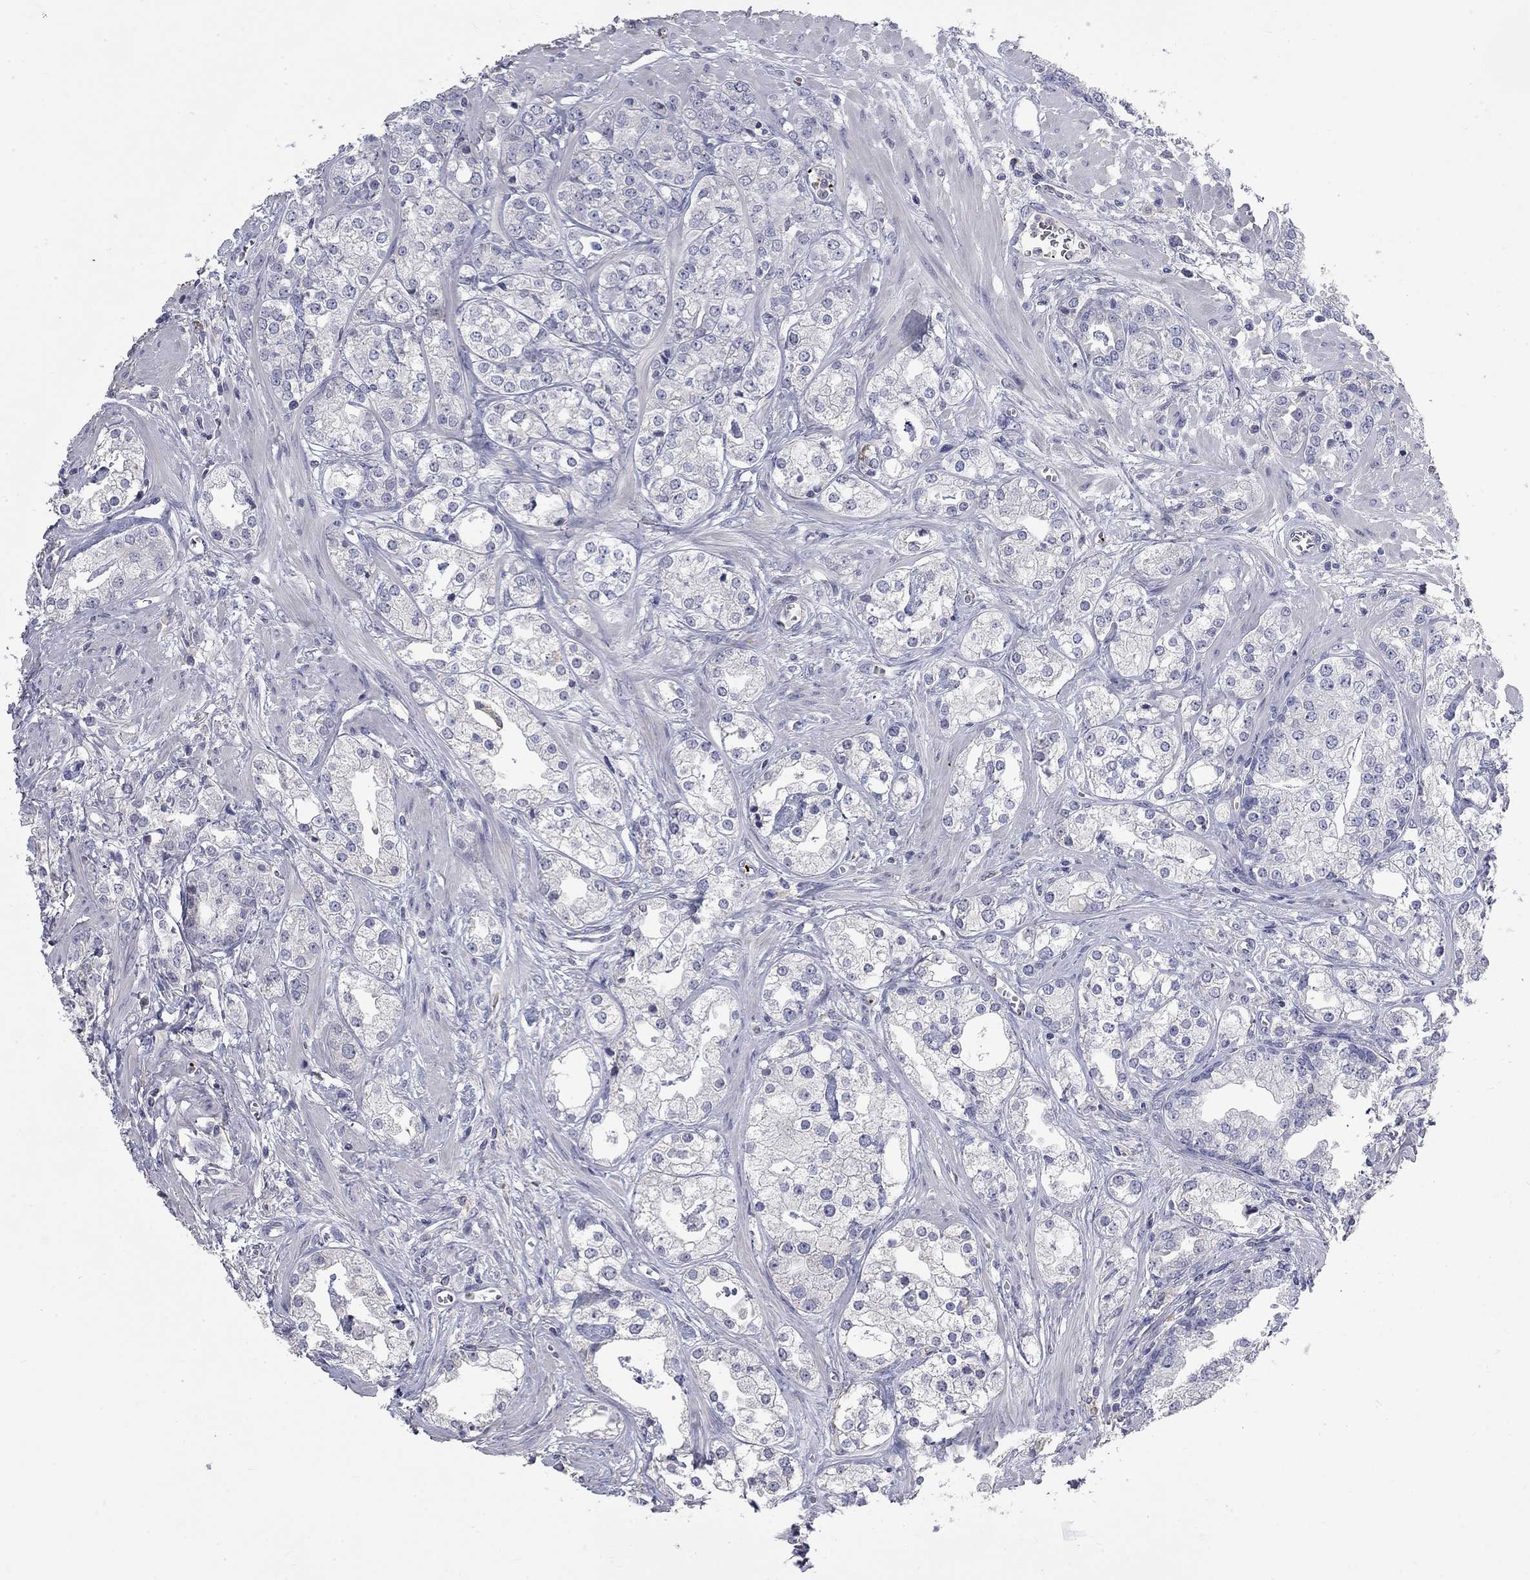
{"staining": {"intensity": "negative", "quantity": "none", "location": "none"}, "tissue": "prostate cancer", "cell_type": "Tumor cells", "image_type": "cancer", "snomed": [{"axis": "morphology", "description": "Adenocarcinoma, NOS"}, {"axis": "topography", "description": "Prostate and seminal vesicle, NOS"}, {"axis": "topography", "description": "Prostate"}], "caption": "High power microscopy photomicrograph of an immunohistochemistry image of prostate cancer, revealing no significant expression in tumor cells.", "gene": "PLEK", "patient": {"sex": "male", "age": 62}}